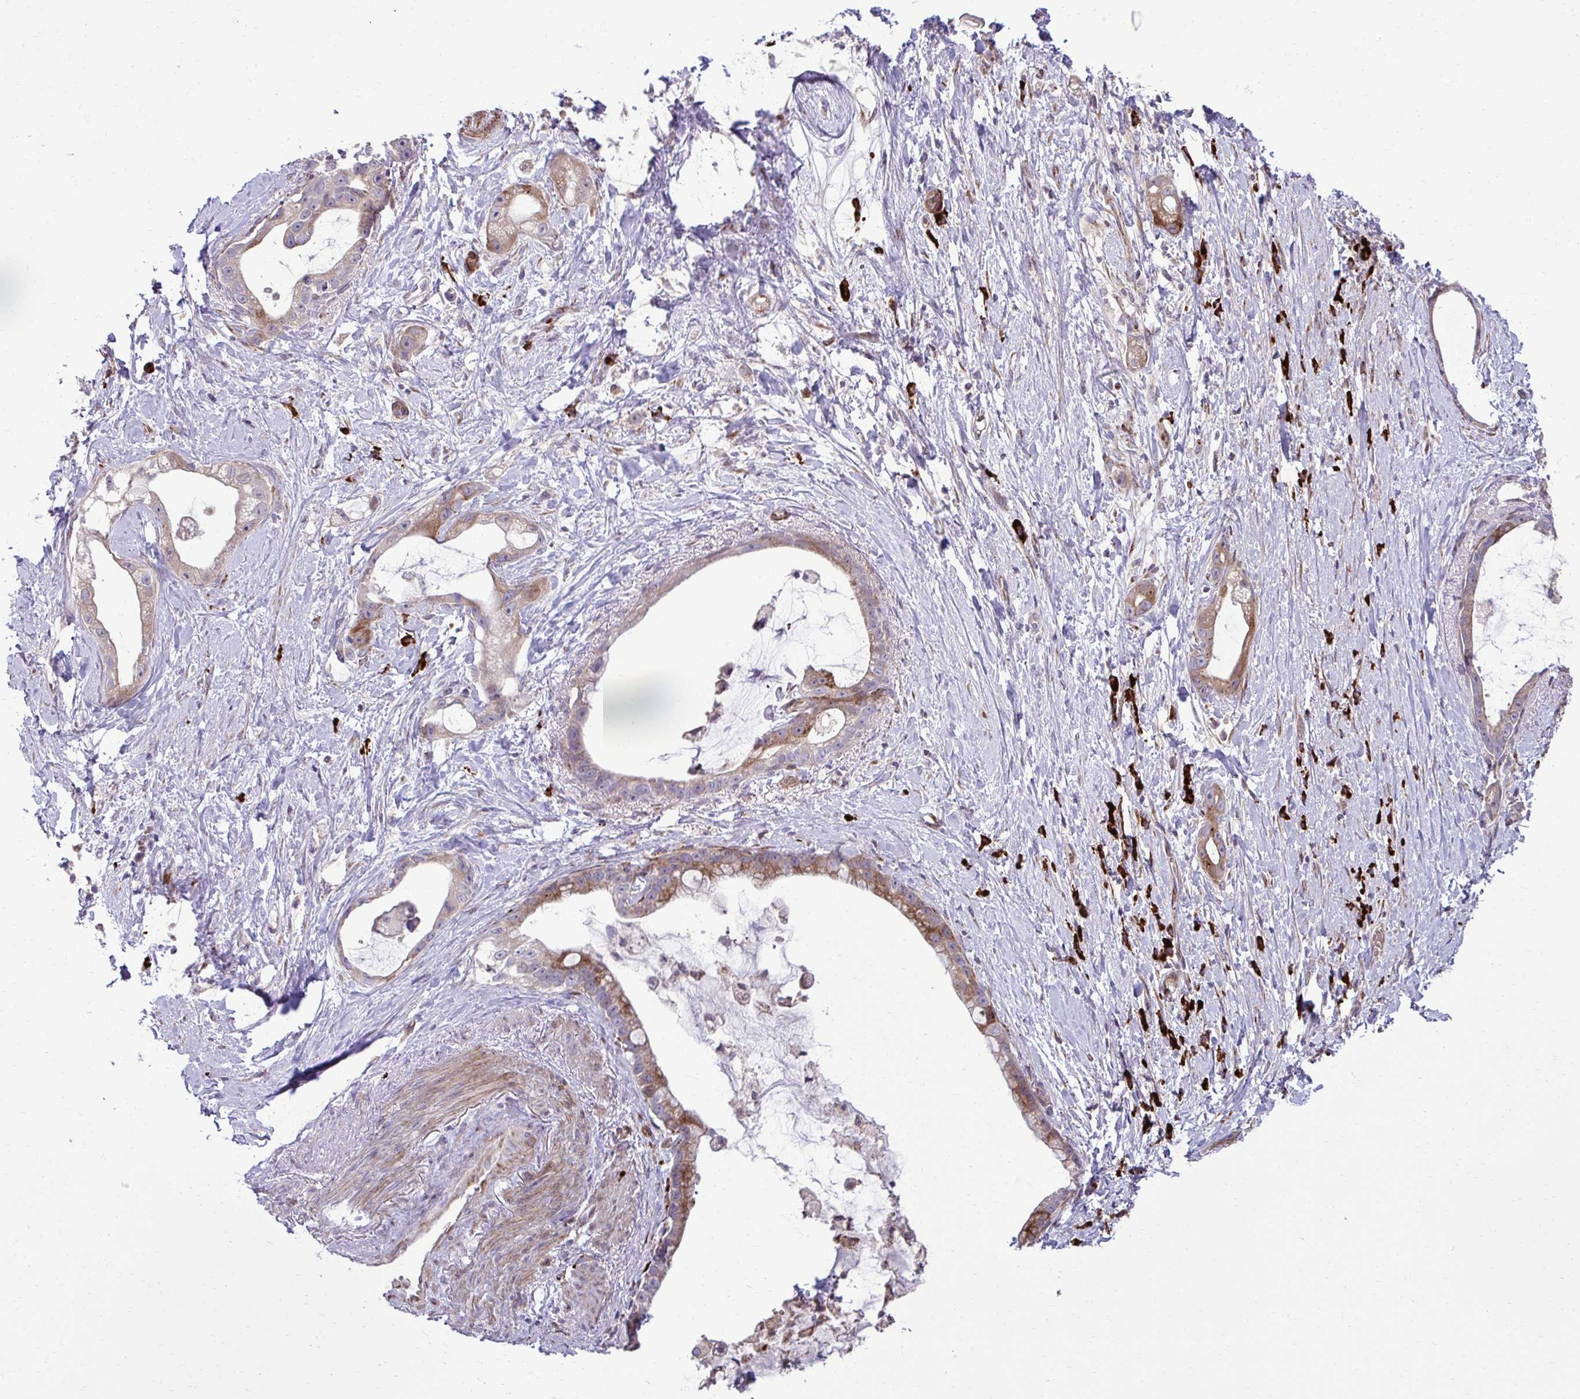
{"staining": {"intensity": "moderate", "quantity": "<25%", "location": "cytoplasmic/membranous"}, "tissue": "stomach cancer", "cell_type": "Tumor cells", "image_type": "cancer", "snomed": [{"axis": "morphology", "description": "Adenocarcinoma, NOS"}, {"axis": "topography", "description": "Stomach"}], "caption": "IHC staining of adenocarcinoma (stomach), which reveals low levels of moderate cytoplasmic/membranous staining in approximately <25% of tumor cells indicating moderate cytoplasmic/membranous protein staining. The staining was performed using DAB (3,3'-diaminobenzidine) (brown) for protein detection and nuclei were counterstained in hematoxylin (blue).", "gene": "LIMS1", "patient": {"sex": "male", "age": 55}}